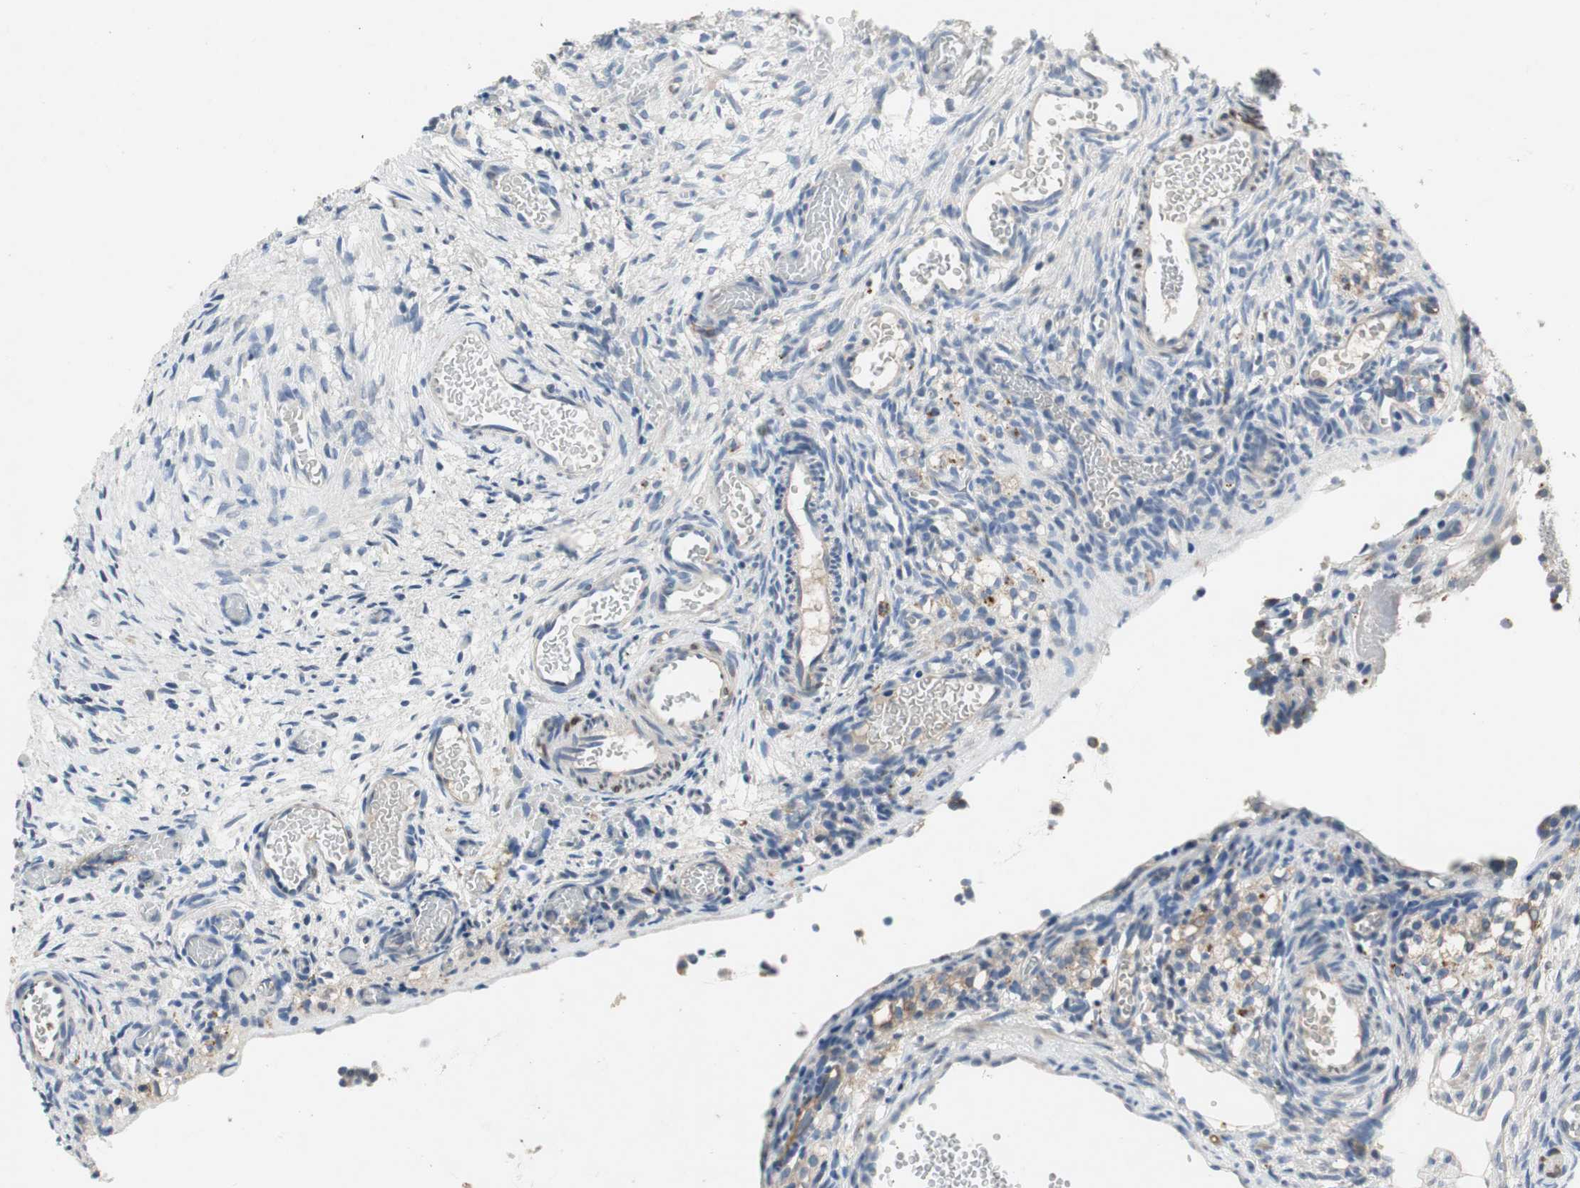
{"staining": {"intensity": "negative", "quantity": "none", "location": "none"}, "tissue": "ovary", "cell_type": "Ovarian stroma cells", "image_type": "normal", "snomed": [{"axis": "morphology", "description": "Normal tissue, NOS"}, {"axis": "topography", "description": "Ovary"}], "caption": "Immunohistochemical staining of benign ovary exhibits no significant positivity in ovarian stroma cells. (IHC, brightfield microscopy, high magnification).", "gene": "ALPL", "patient": {"sex": "female", "age": 35}}